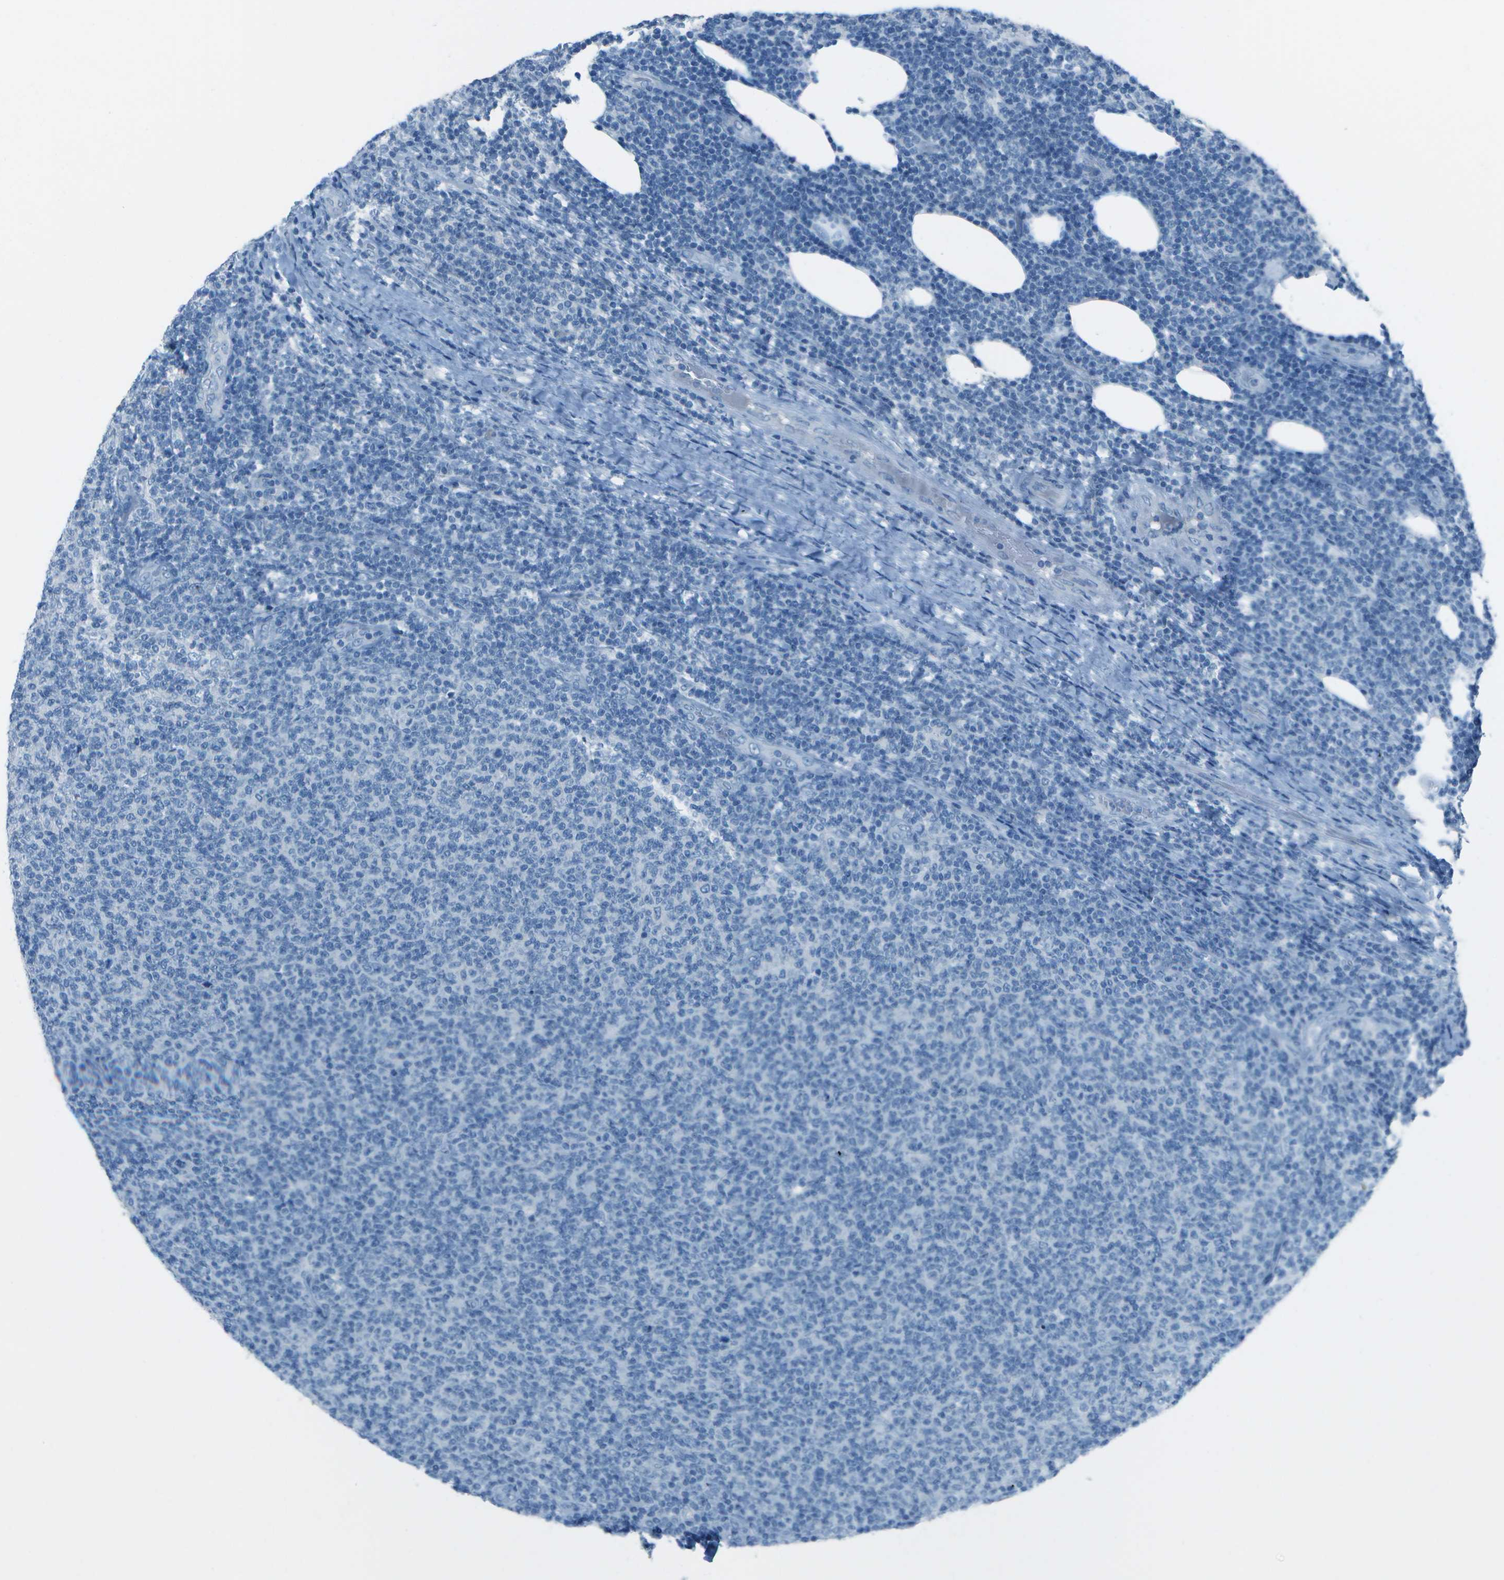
{"staining": {"intensity": "negative", "quantity": "none", "location": "none"}, "tissue": "lymphoma", "cell_type": "Tumor cells", "image_type": "cancer", "snomed": [{"axis": "morphology", "description": "Malignant lymphoma, non-Hodgkin's type, Low grade"}, {"axis": "topography", "description": "Lymph node"}], "caption": "Human lymphoma stained for a protein using IHC demonstrates no positivity in tumor cells.", "gene": "FGF1", "patient": {"sex": "male", "age": 66}}